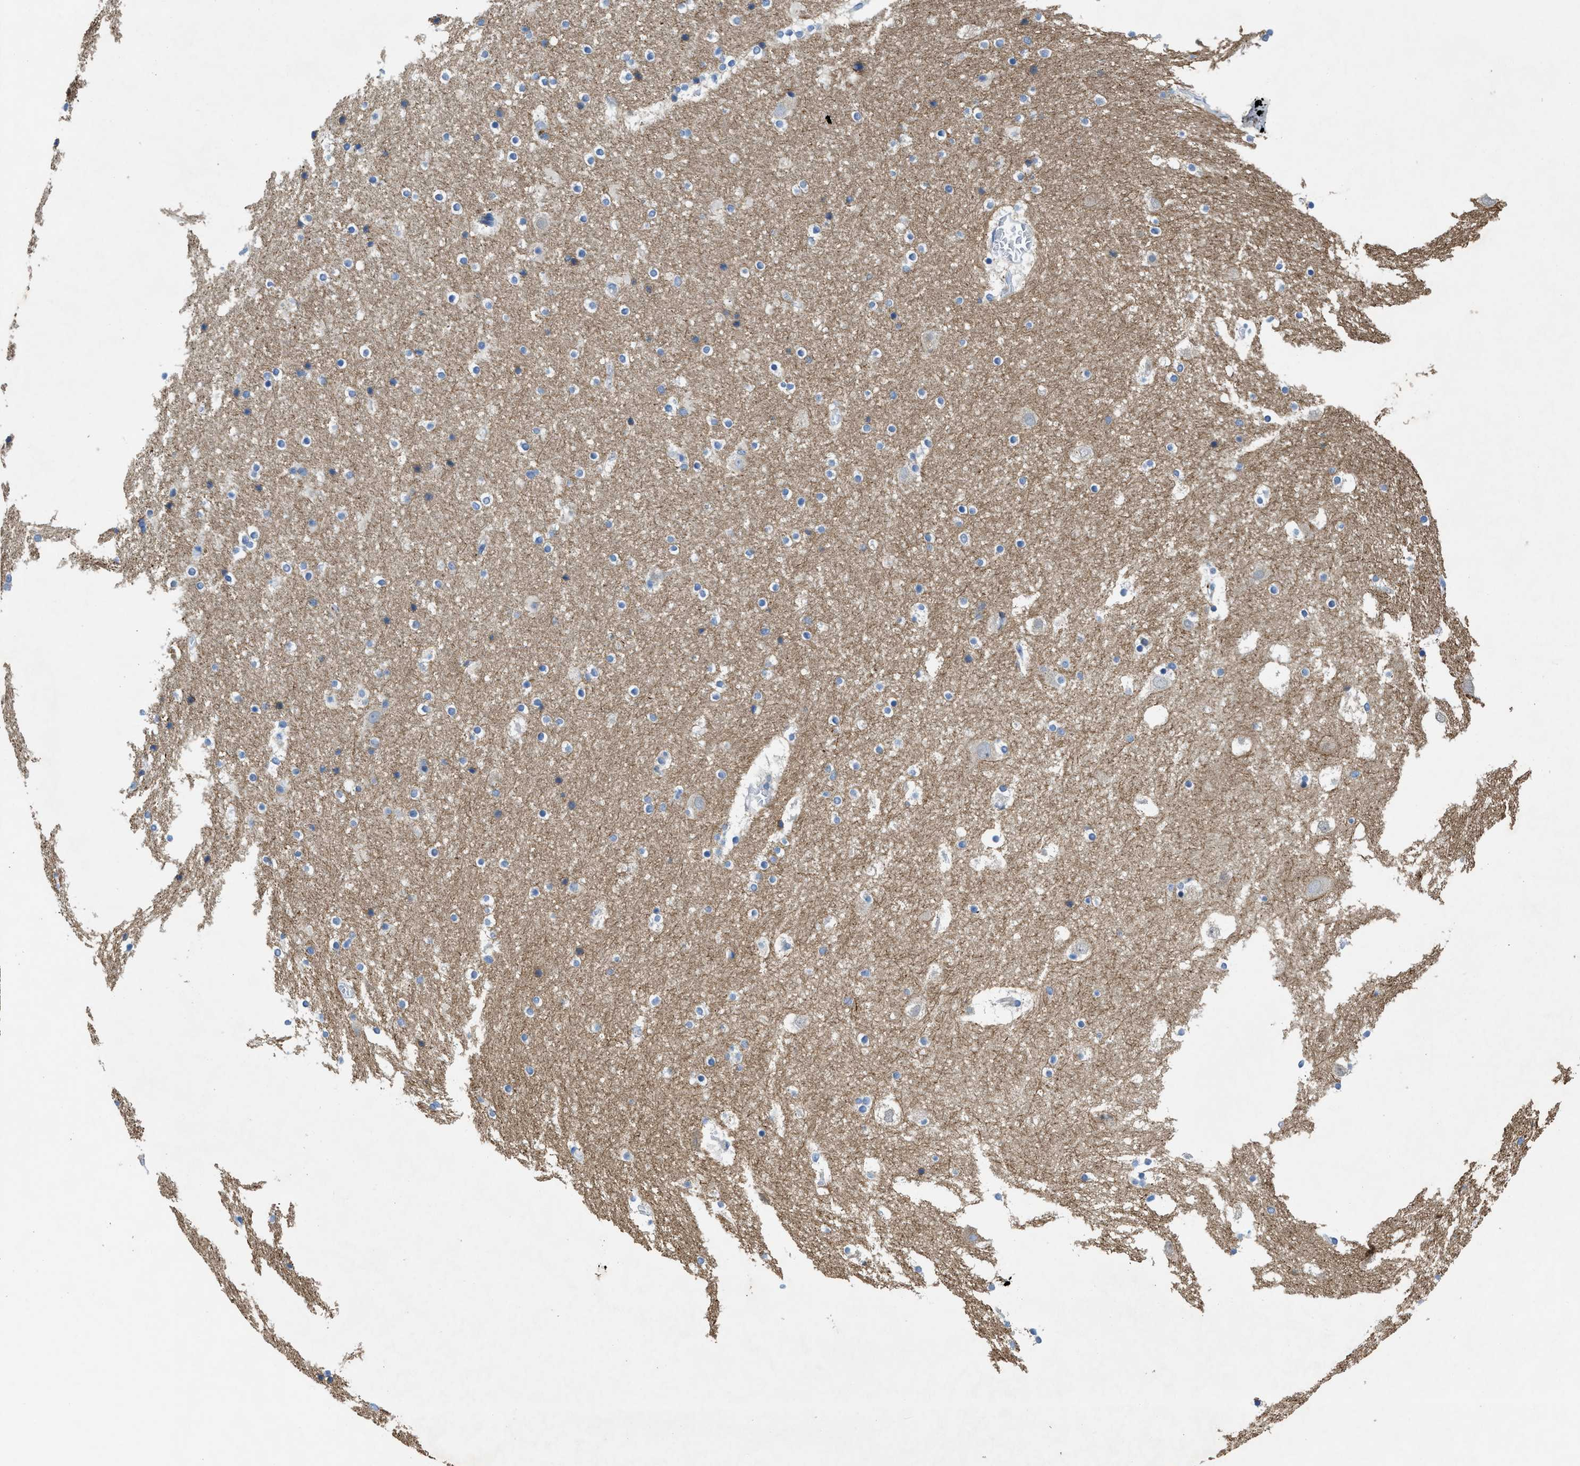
{"staining": {"intensity": "negative", "quantity": "none", "location": "none"}, "tissue": "hippocampus", "cell_type": "Glial cells", "image_type": "normal", "snomed": [{"axis": "morphology", "description": "Normal tissue, NOS"}, {"axis": "topography", "description": "Hippocampus"}], "caption": "The IHC image has no significant staining in glial cells of hippocampus.", "gene": "TMEM248", "patient": {"sex": "male", "age": 45}}